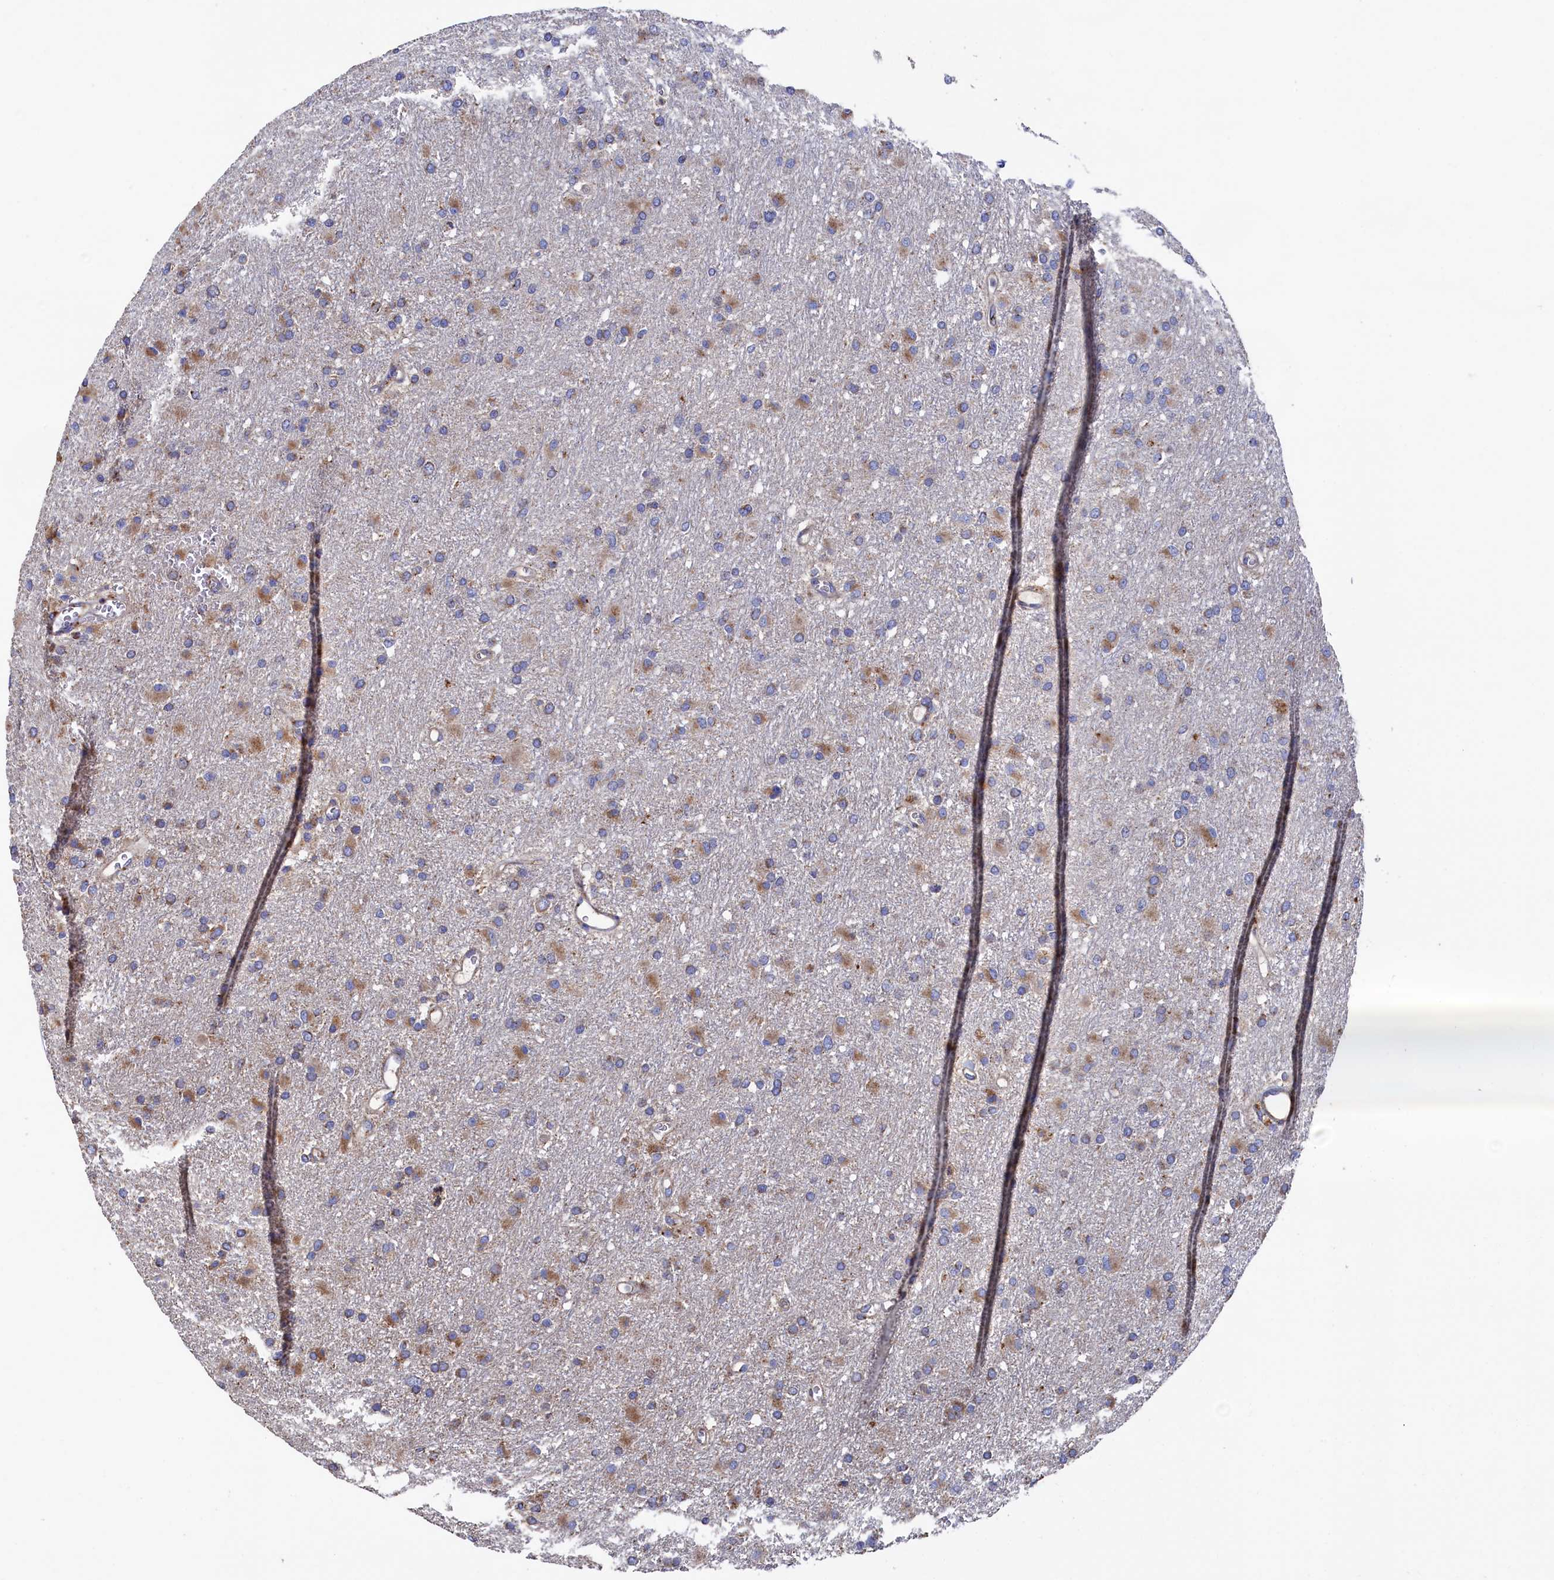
{"staining": {"intensity": "moderate", "quantity": "25%-75%", "location": "cytoplasmic/membranous"}, "tissue": "glioma", "cell_type": "Tumor cells", "image_type": "cancer", "snomed": [{"axis": "morphology", "description": "Glioma, malignant, High grade"}, {"axis": "topography", "description": "Cerebral cortex"}], "caption": "DAB immunohistochemical staining of glioma shows moderate cytoplasmic/membranous protein staining in about 25%-75% of tumor cells.", "gene": "PRRC1", "patient": {"sex": "female", "age": 36}}